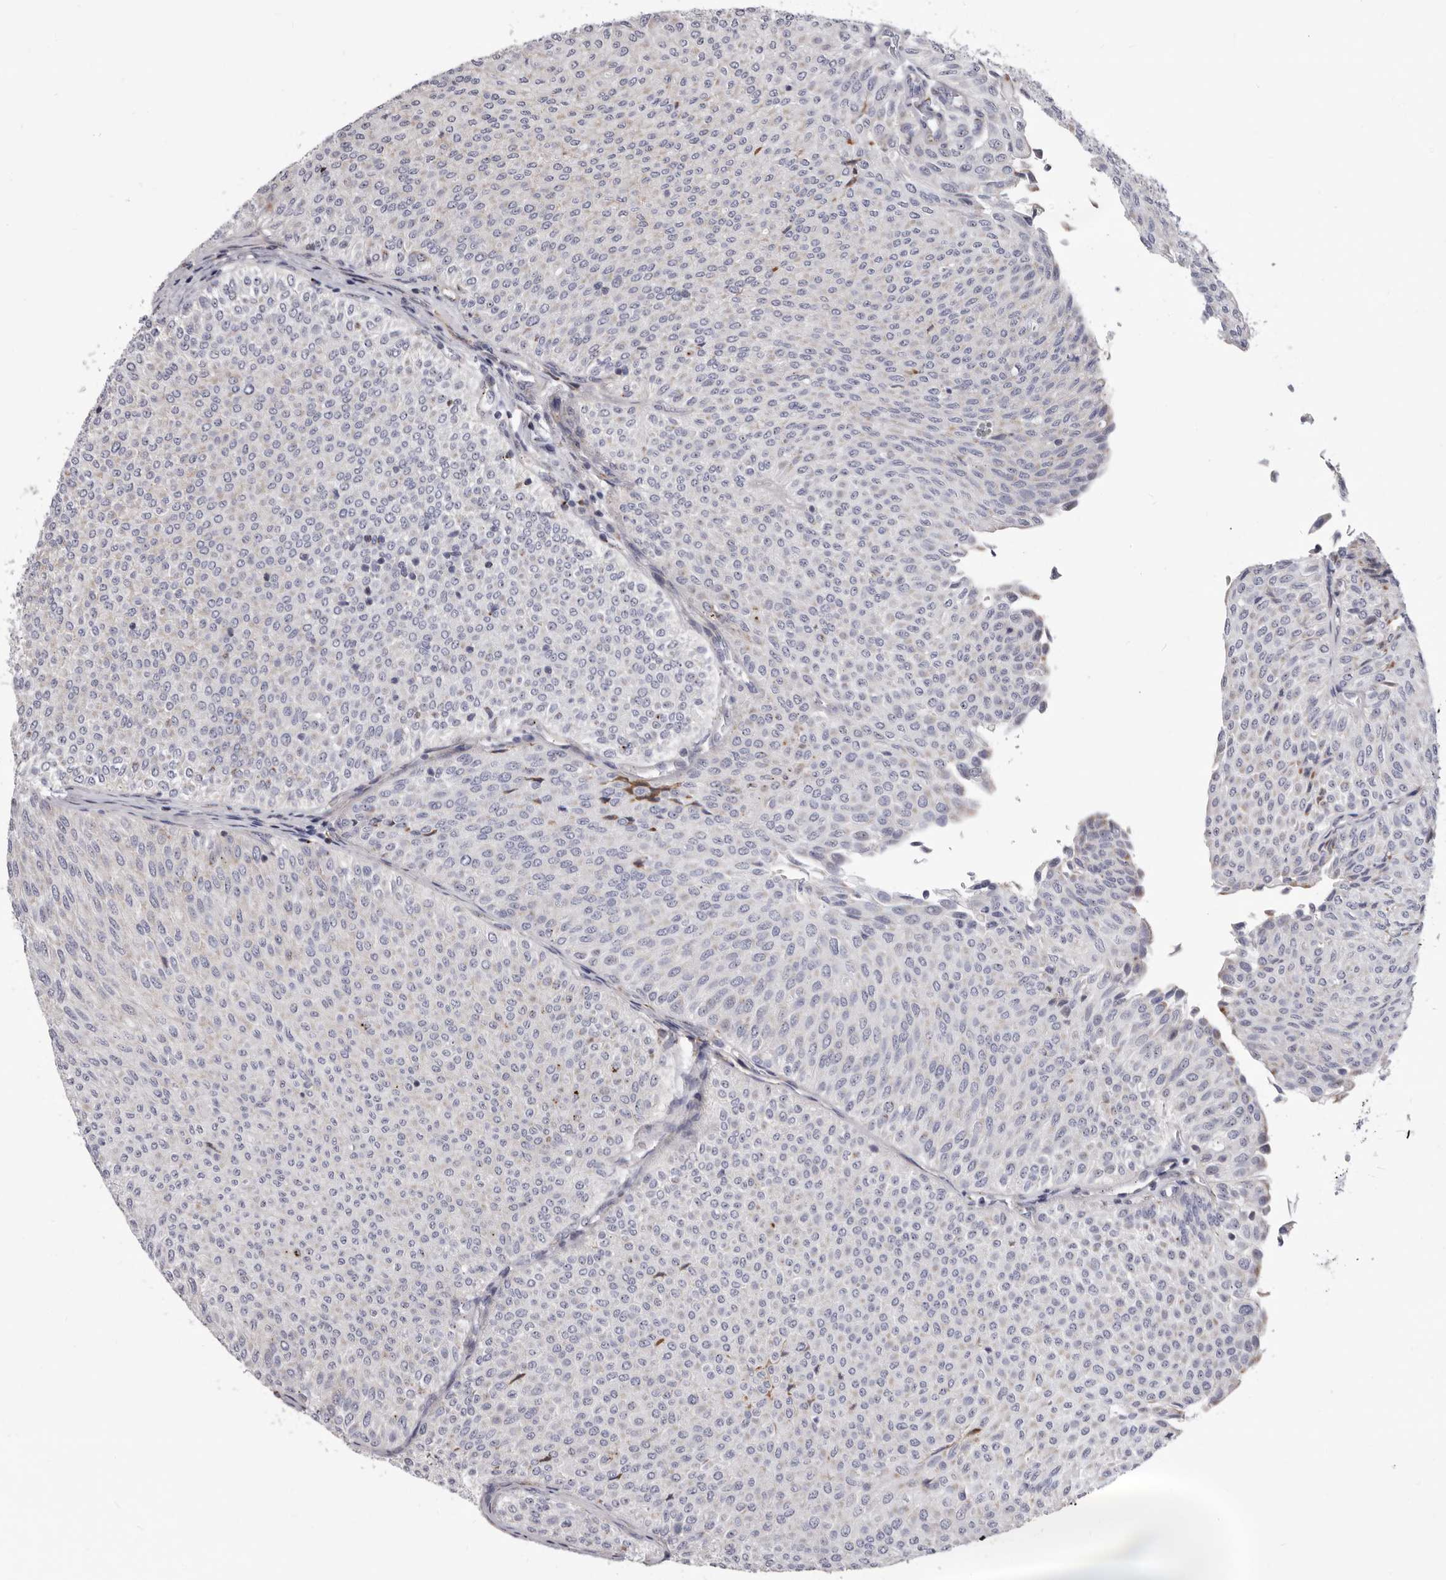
{"staining": {"intensity": "moderate", "quantity": "<25%", "location": "cytoplasmic/membranous"}, "tissue": "urothelial cancer", "cell_type": "Tumor cells", "image_type": "cancer", "snomed": [{"axis": "morphology", "description": "Urothelial carcinoma, Low grade"}, {"axis": "topography", "description": "Urinary bladder"}], "caption": "Immunohistochemistry (IHC) histopathology image of neoplastic tissue: urothelial cancer stained using IHC exhibits low levels of moderate protein expression localized specifically in the cytoplasmic/membranous of tumor cells, appearing as a cytoplasmic/membranous brown color.", "gene": "NUBPL", "patient": {"sex": "male", "age": 78}}